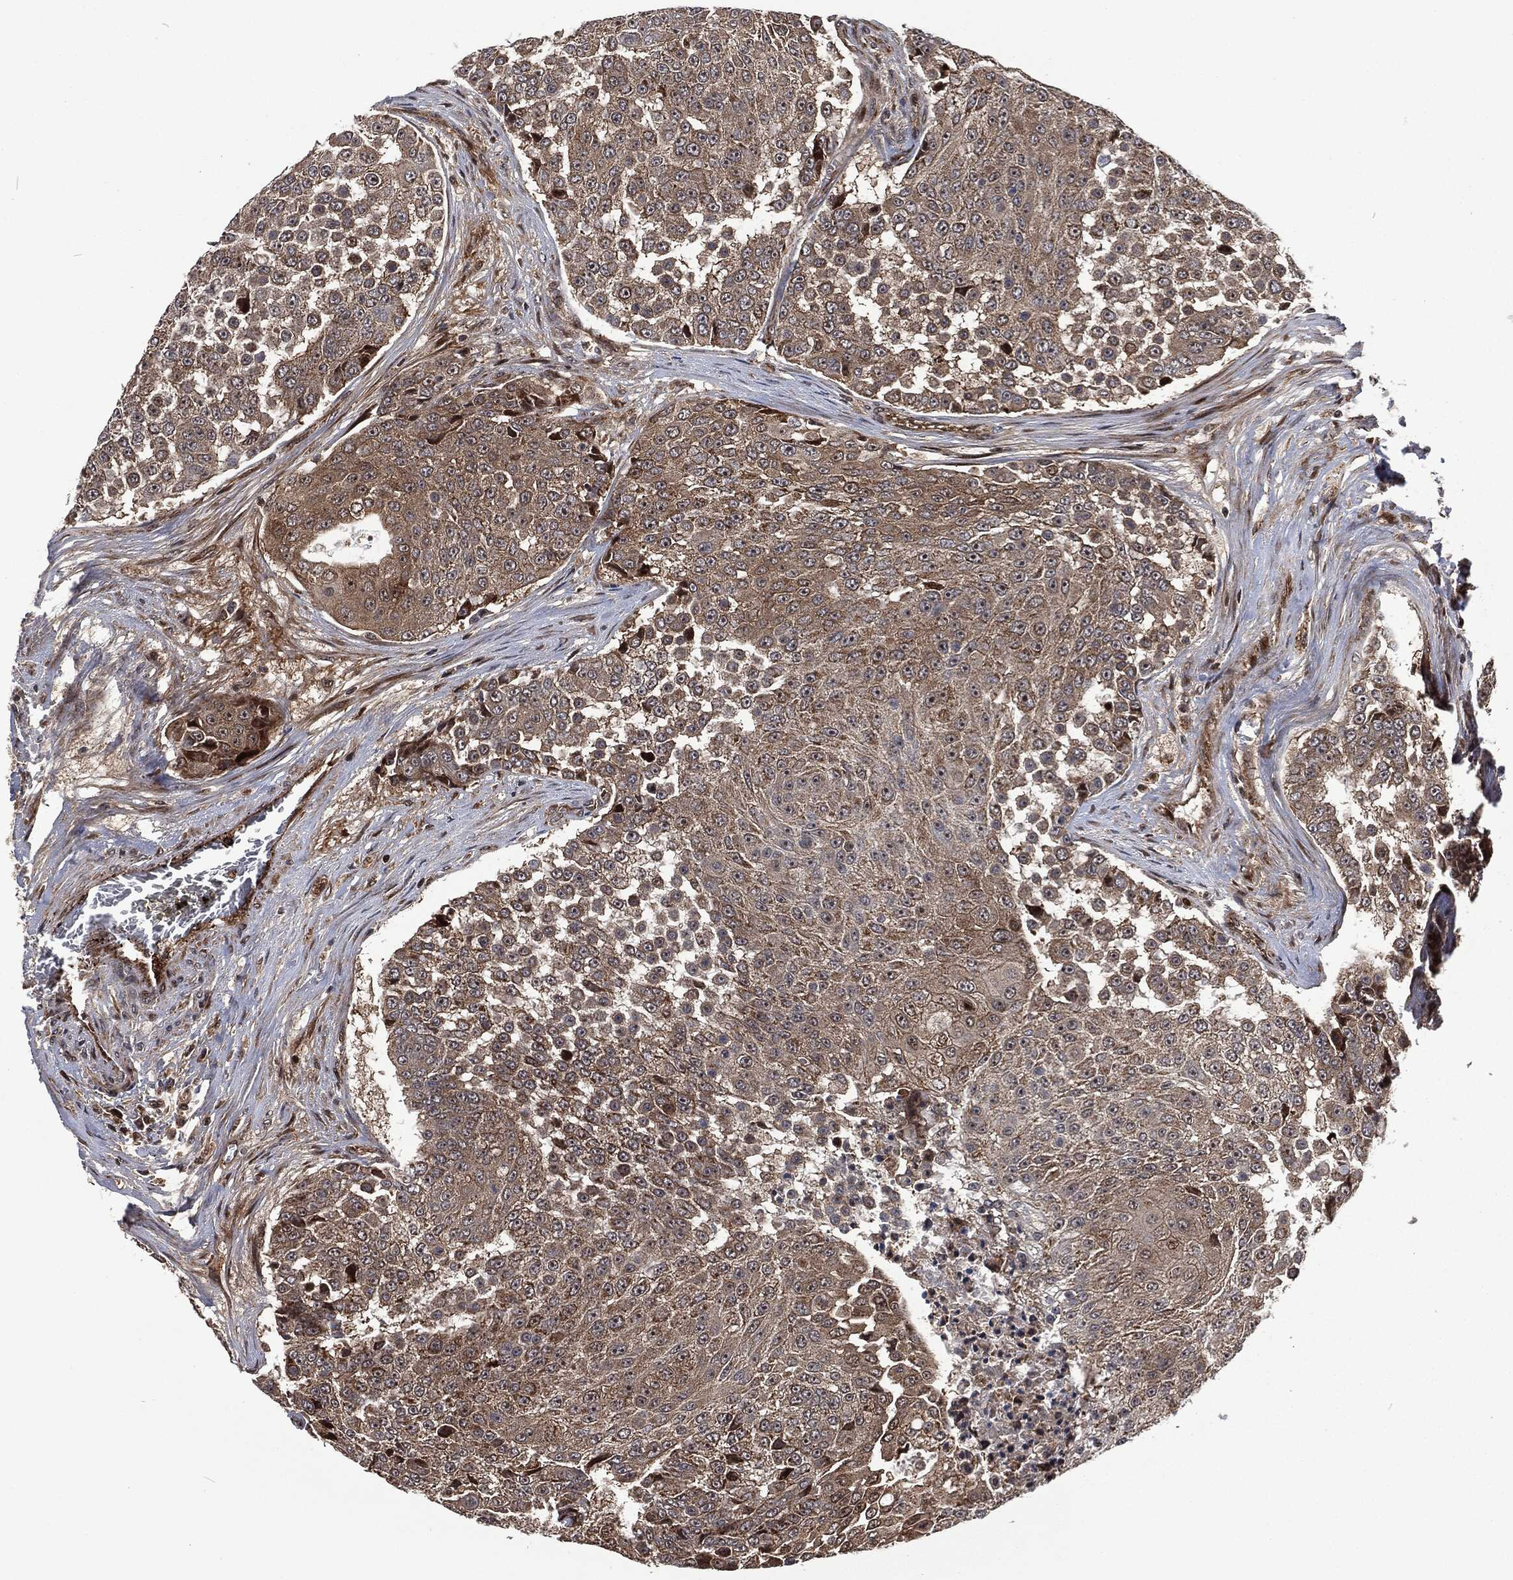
{"staining": {"intensity": "weak", "quantity": "25%-75%", "location": "cytoplasmic/membranous"}, "tissue": "urothelial cancer", "cell_type": "Tumor cells", "image_type": "cancer", "snomed": [{"axis": "morphology", "description": "Urothelial carcinoma, High grade"}, {"axis": "topography", "description": "Urinary bladder"}], "caption": "The immunohistochemical stain highlights weak cytoplasmic/membranous expression in tumor cells of urothelial cancer tissue.", "gene": "CMPK2", "patient": {"sex": "female", "age": 63}}